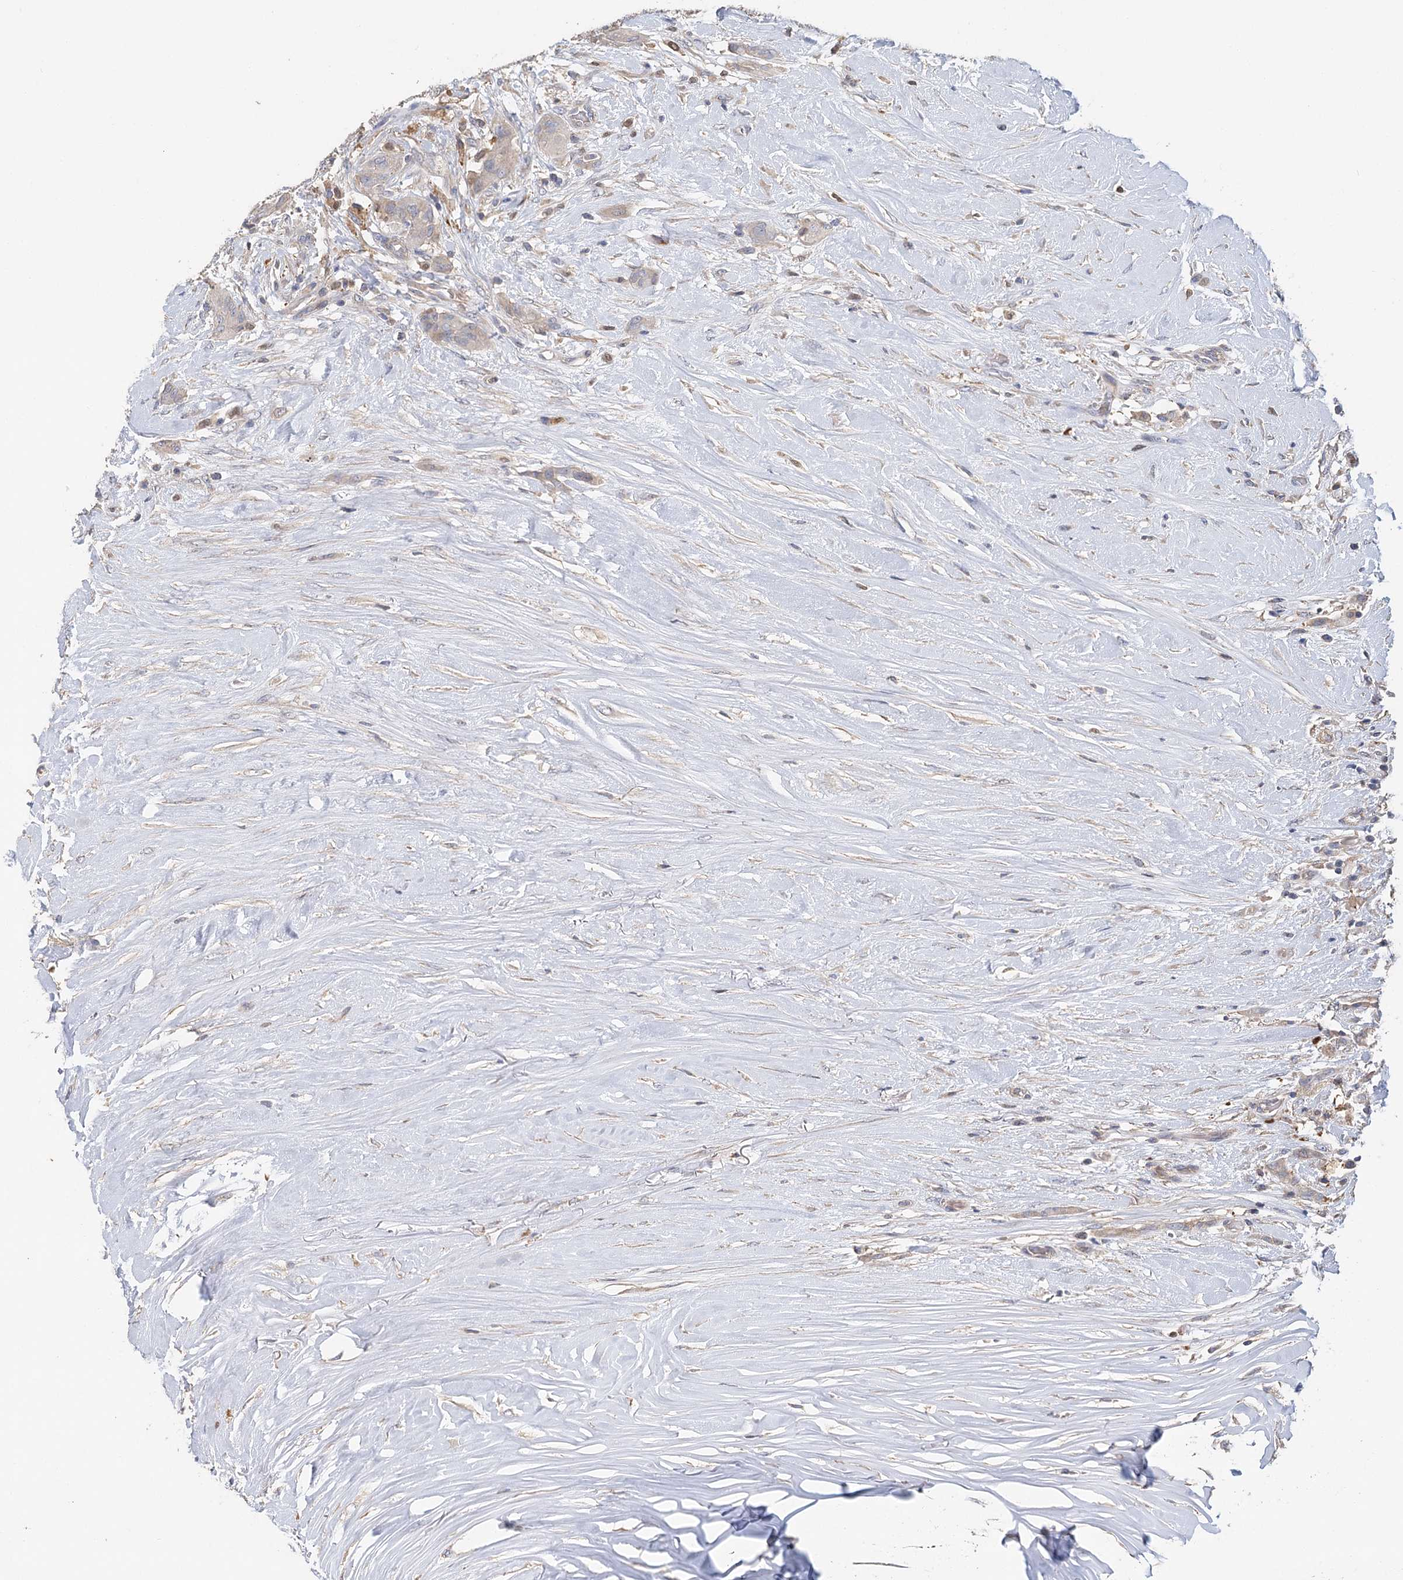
{"staining": {"intensity": "negative", "quantity": "none", "location": "none"}, "tissue": "thyroid cancer", "cell_type": "Tumor cells", "image_type": "cancer", "snomed": [{"axis": "morphology", "description": "Papillary adenocarcinoma, NOS"}, {"axis": "topography", "description": "Thyroid gland"}], "caption": "Tumor cells are negative for brown protein staining in thyroid cancer (papillary adenocarcinoma).", "gene": "EPB41L5", "patient": {"sex": "female", "age": 59}}